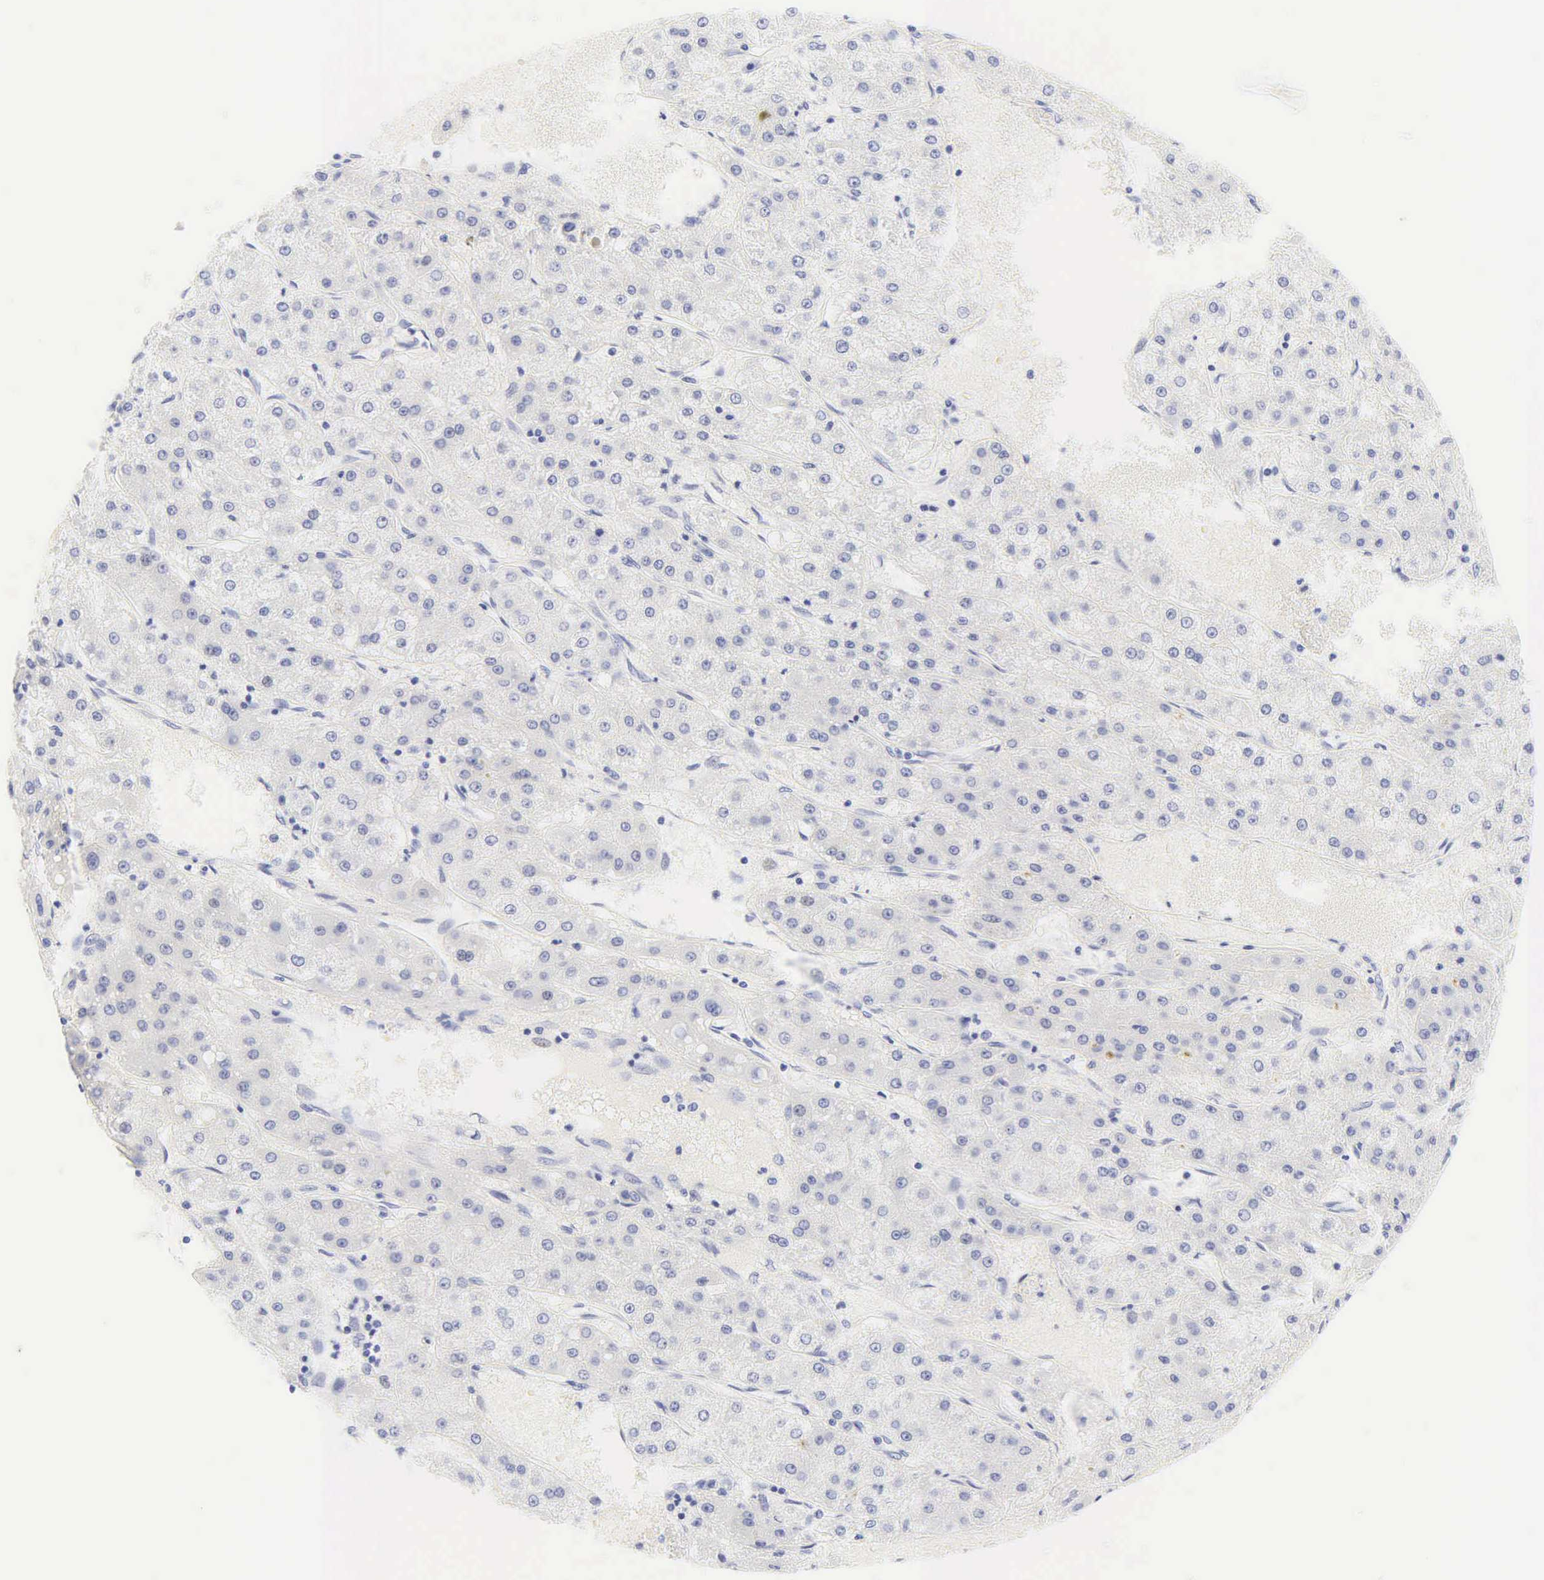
{"staining": {"intensity": "negative", "quantity": "none", "location": "none"}, "tissue": "liver cancer", "cell_type": "Tumor cells", "image_type": "cancer", "snomed": [{"axis": "morphology", "description": "Carcinoma, Hepatocellular, NOS"}, {"axis": "topography", "description": "Liver"}], "caption": "The image reveals no significant expression in tumor cells of liver cancer.", "gene": "DES", "patient": {"sex": "female", "age": 52}}